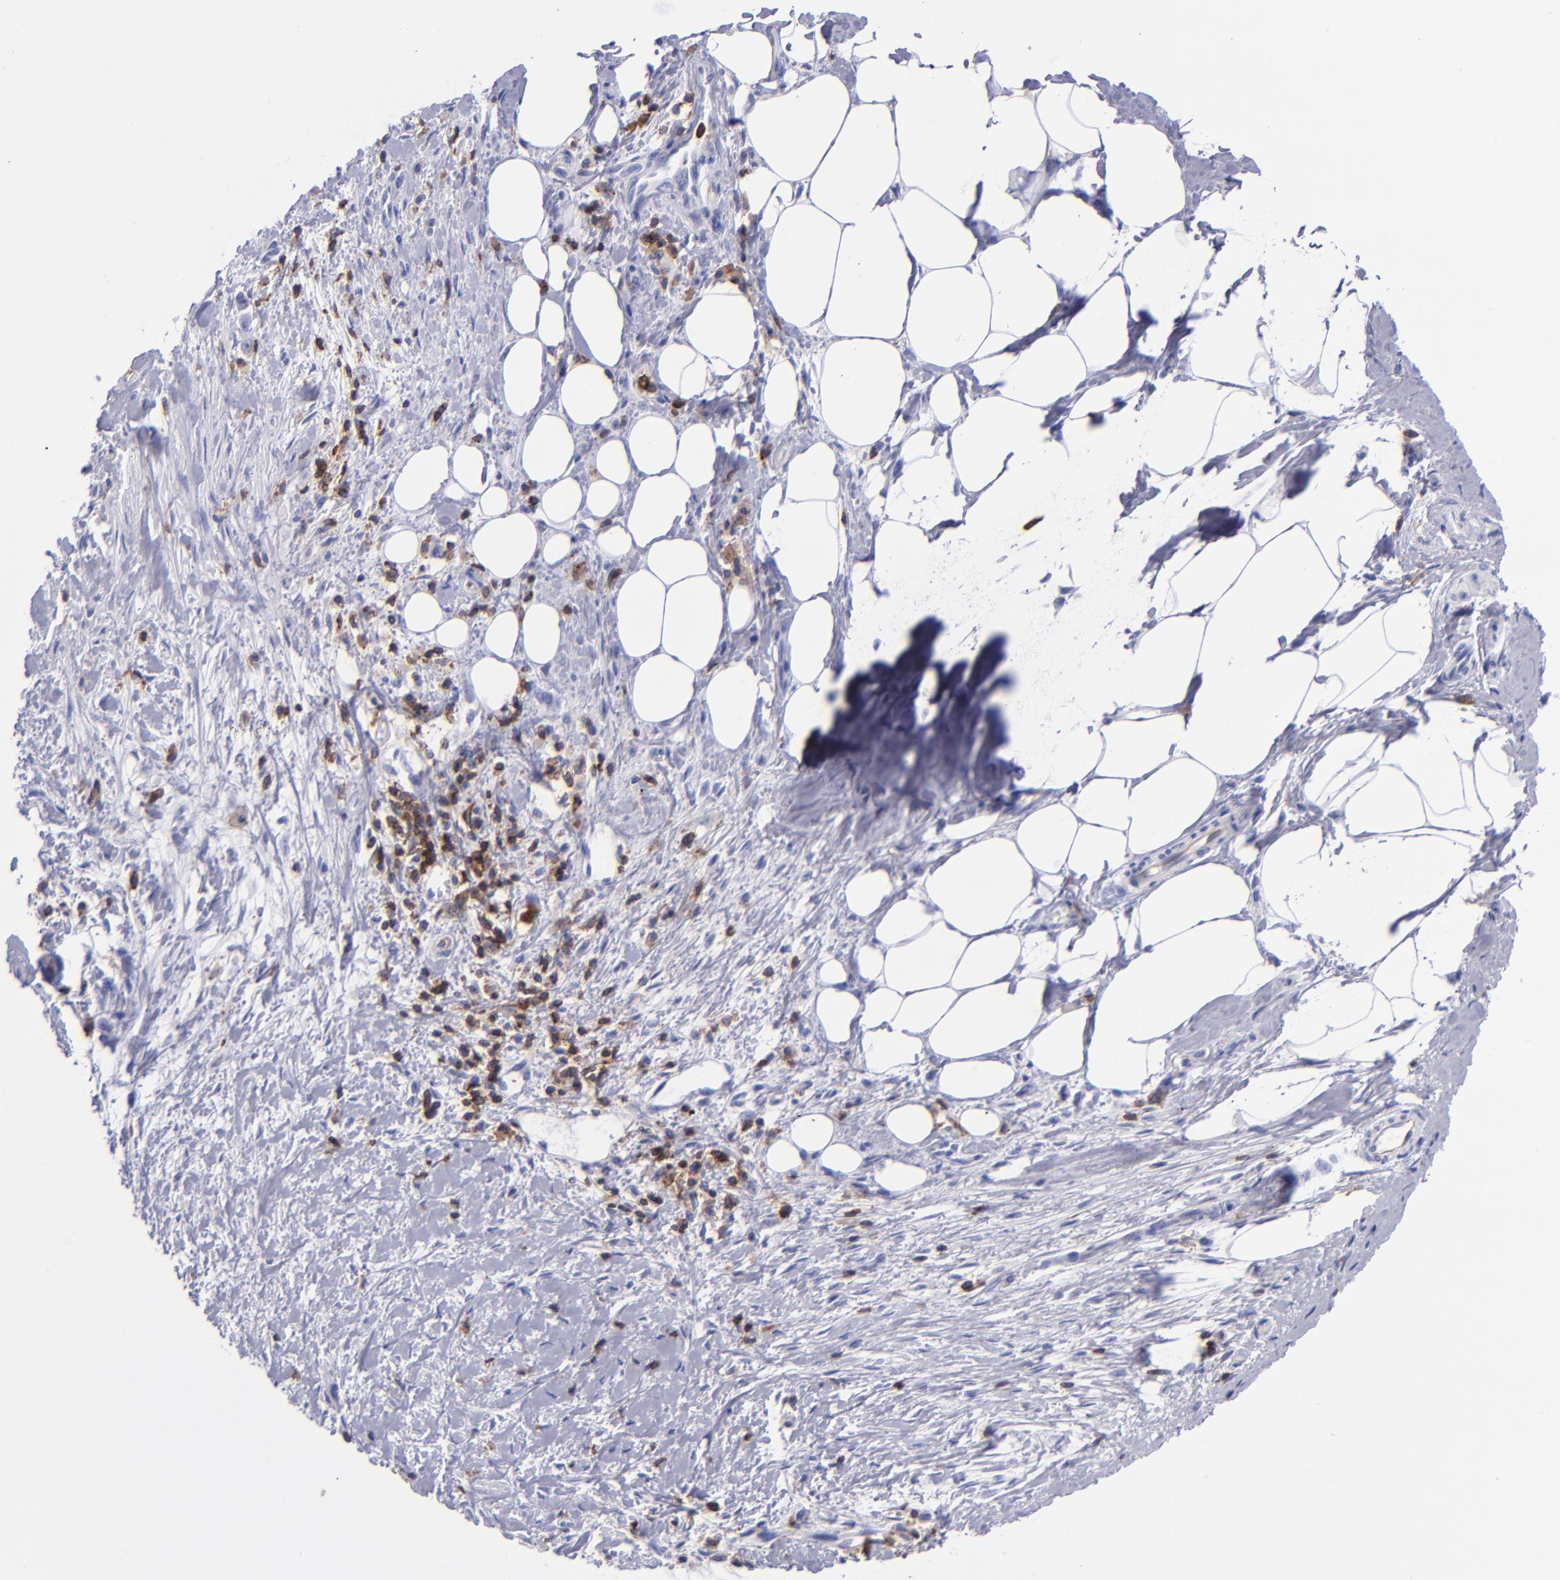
{"staining": {"intensity": "negative", "quantity": "none", "location": "none"}, "tissue": "pancreatic cancer", "cell_type": "Tumor cells", "image_type": "cancer", "snomed": [{"axis": "morphology", "description": "Adenocarcinoma, NOS"}, {"axis": "topography", "description": "Pancreas"}], "caption": "An image of pancreatic cancer stained for a protein demonstrates no brown staining in tumor cells.", "gene": "ICAM3", "patient": {"sex": "male", "age": 59}}